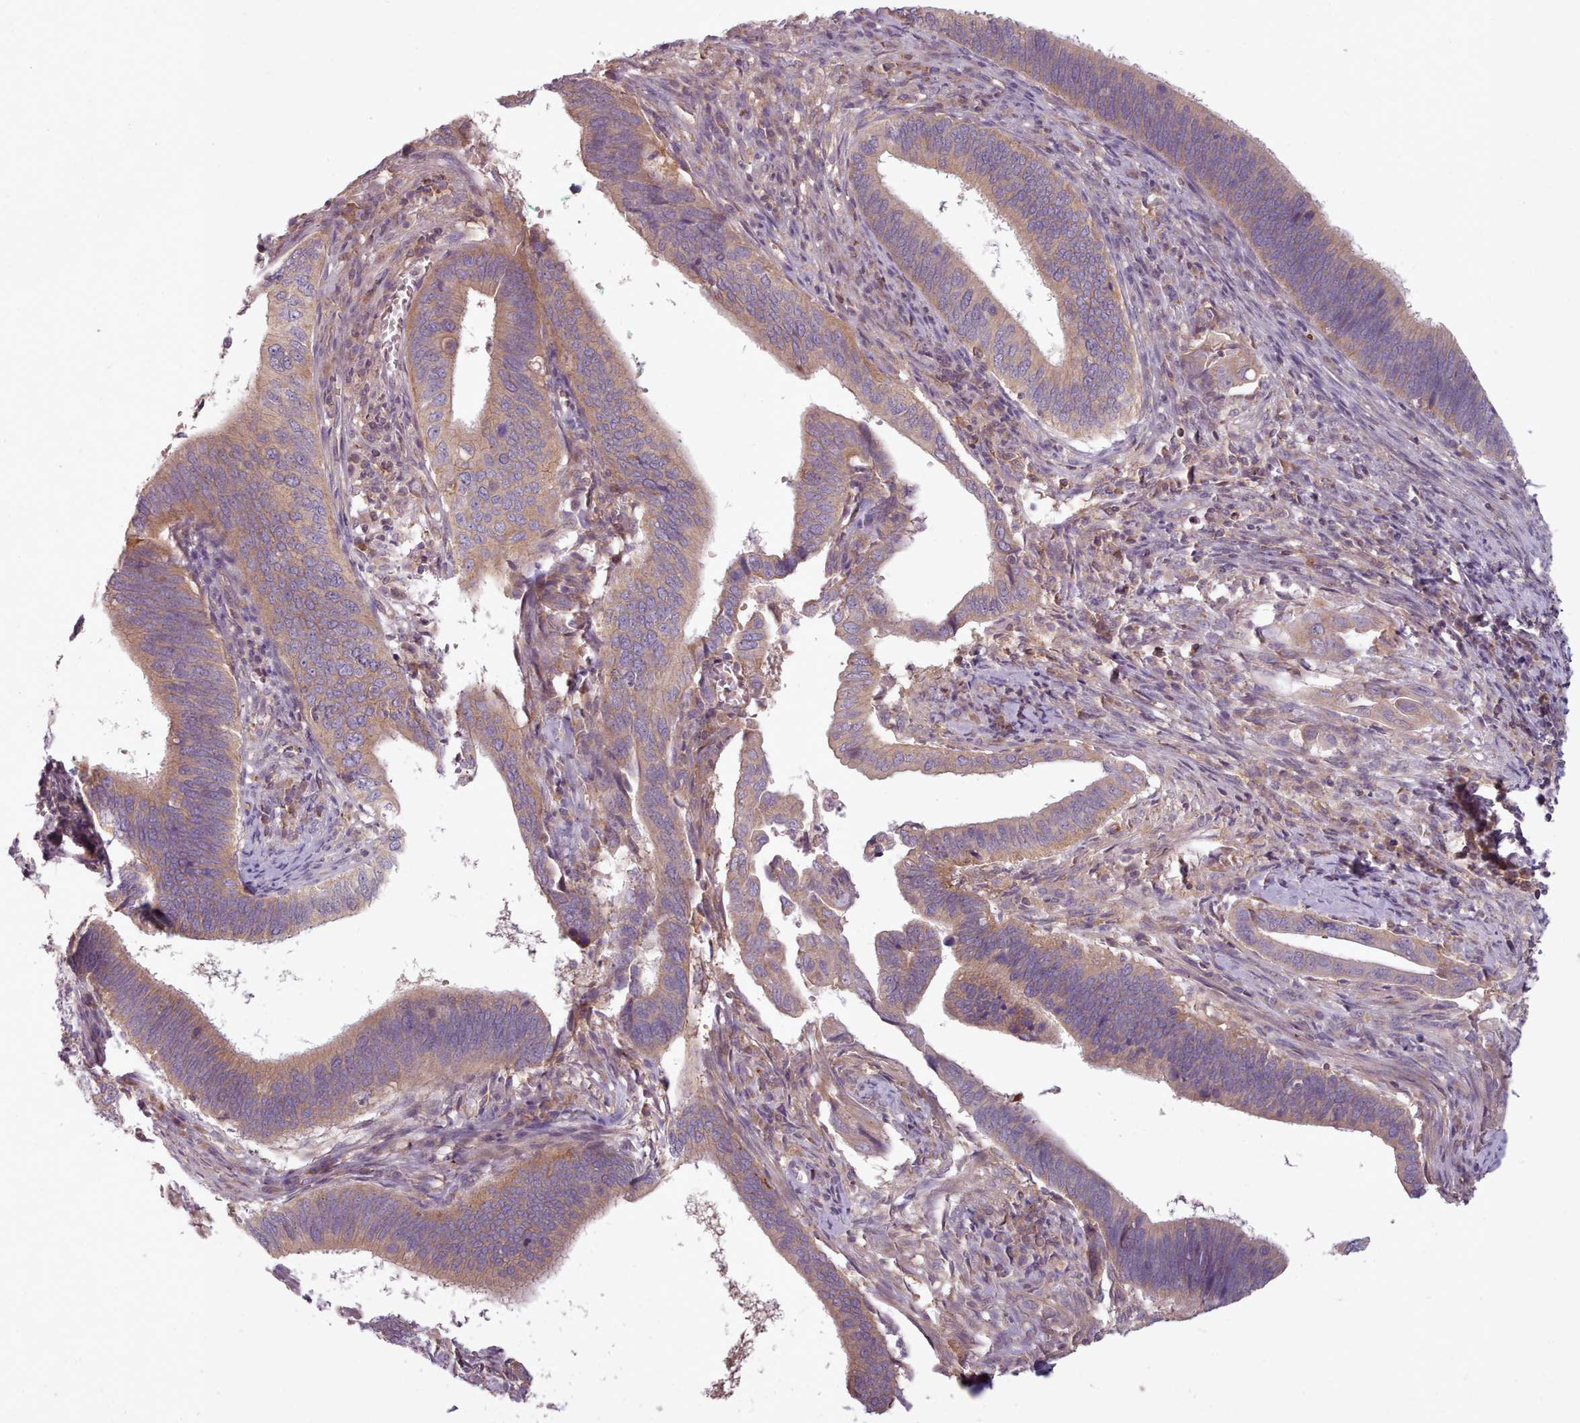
{"staining": {"intensity": "moderate", "quantity": ">75%", "location": "cytoplasmic/membranous"}, "tissue": "cervical cancer", "cell_type": "Tumor cells", "image_type": "cancer", "snomed": [{"axis": "morphology", "description": "Adenocarcinoma, NOS"}, {"axis": "topography", "description": "Cervix"}], "caption": "High-power microscopy captured an immunohistochemistry photomicrograph of cervical adenocarcinoma, revealing moderate cytoplasmic/membranous staining in about >75% of tumor cells. The protein of interest is shown in brown color, while the nuclei are stained blue.", "gene": "NT5DC2", "patient": {"sex": "female", "age": 42}}